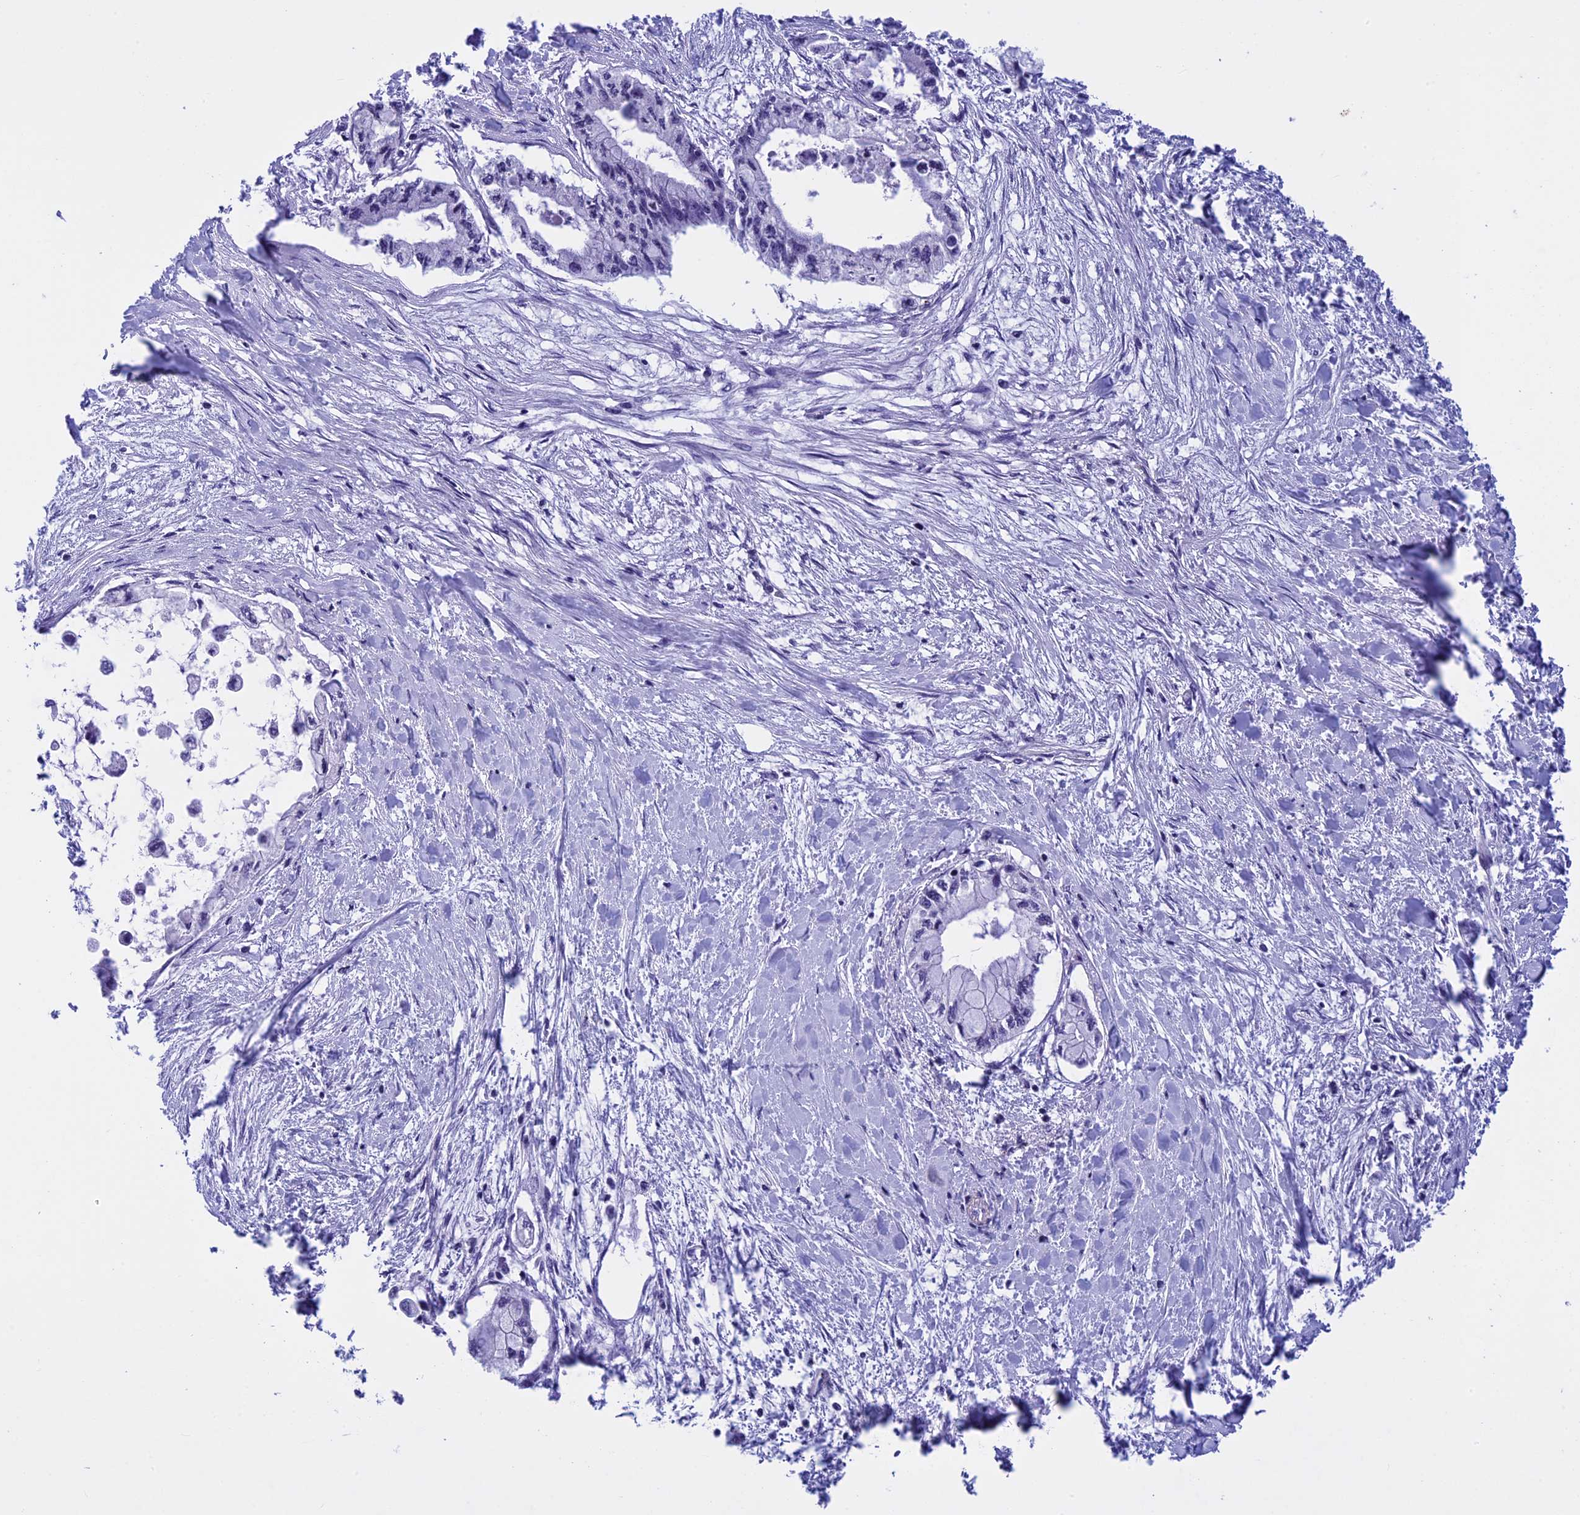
{"staining": {"intensity": "negative", "quantity": "none", "location": "none"}, "tissue": "pancreatic cancer", "cell_type": "Tumor cells", "image_type": "cancer", "snomed": [{"axis": "morphology", "description": "Adenocarcinoma, NOS"}, {"axis": "topography", "description": "Pancreas"}], "caption": "The image reveals no staining of tumor cells in pancreatic adenocarcinoma.", "gene": "NIPBL", "patient": {"sex": "male", "age": 48}}